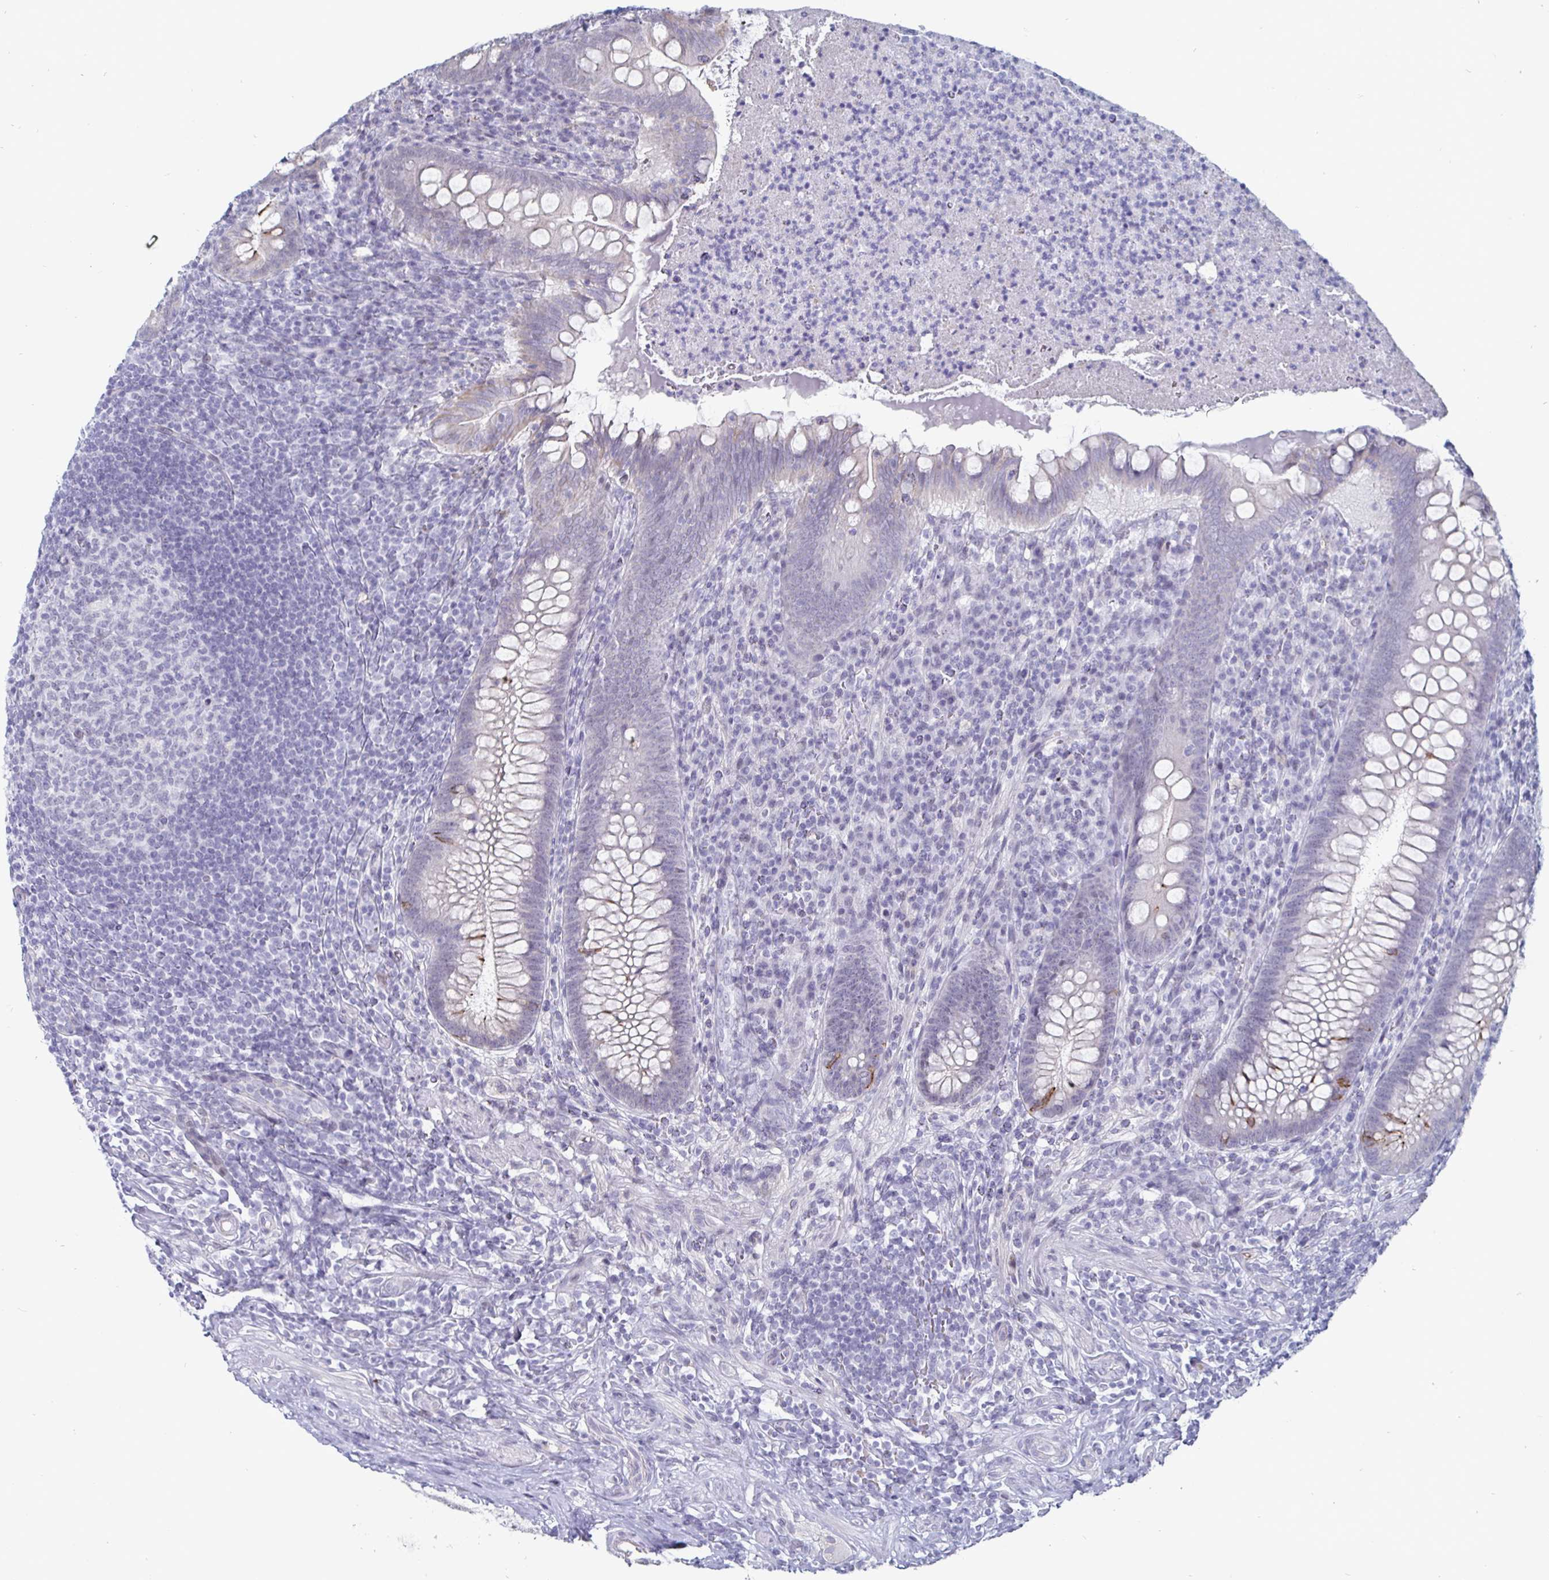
{"staining": {"intensity": "negative", "quantity": "none", "location": "none"}, "tissue": "appendix", "cell_type": "Glandular cells", "image_type": "normal", "snomed": [{"axis": "morphology", "description": "Normal tissue, NOS"}, {"axis": "topography", "description": "Appendix"}], "caption": "DAB immunohistochemical staining of benign appendix displays no significant expression in glandular cells.", "gene": "OOSP2", "patient": {"sex": "male", "age": 47}}